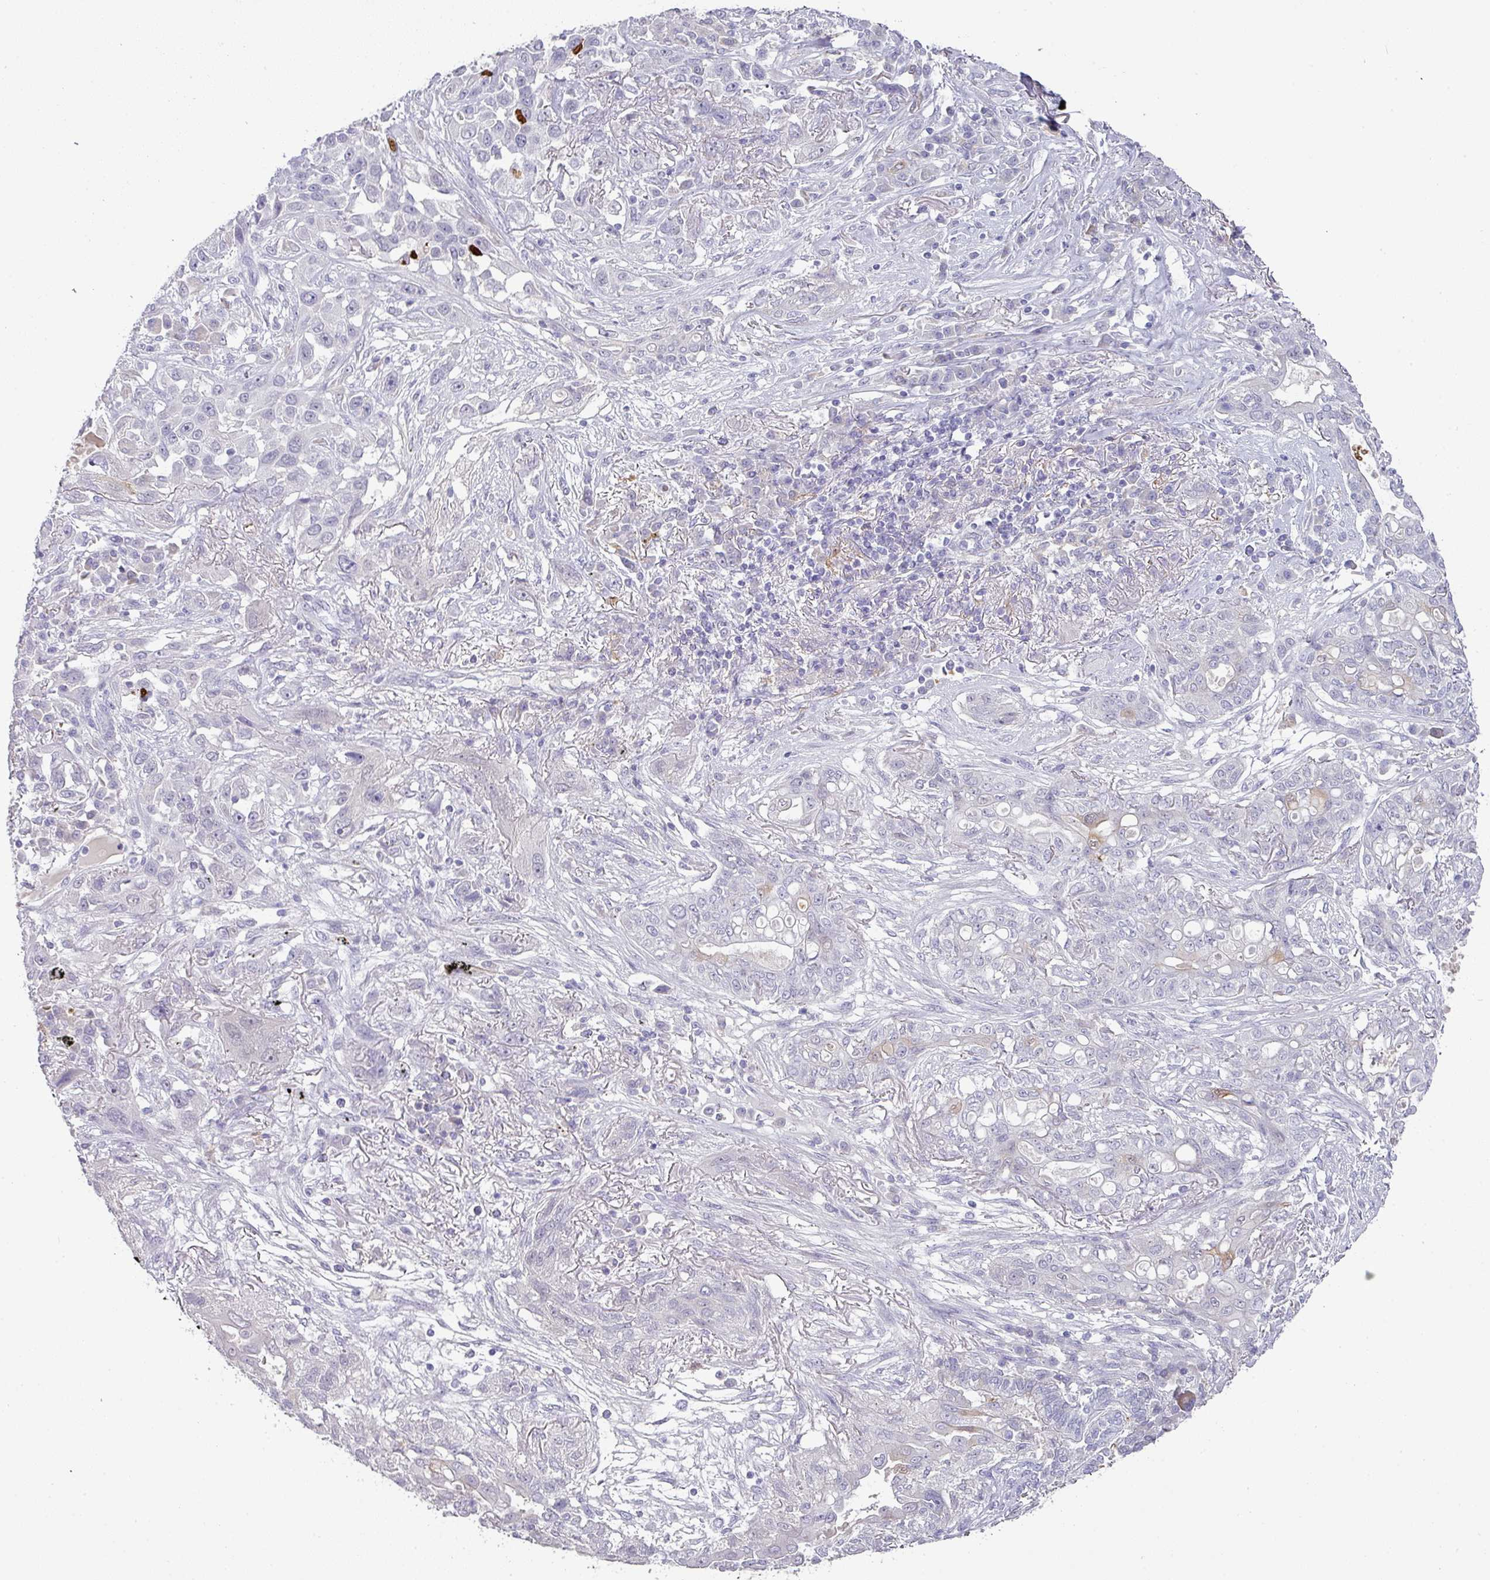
{"staining": {"intensity": "negative", "quantity": "none", "location": "none"}, "tissue": "lung cancer", "cell_type": "Tumor cells", "image_type": "cancer", "snomed": [{"axis": "morphology", "description": "Squamous cell carcinoma, NOS"}, {"axis": "topography", "description": "Lung"}], "caption": "Immunohistochemistry image of neoplastic tissue: lung cancer (squamous cell carcinoma) stained with DAB (3,3'-diaminobenzidine) shows no significant protein positivity in tumor cells. (Stains: DAB immunohistochemistry with hematoxylin counter stain, Microscopy: brightfield microscopy at high magnification).", "gene": "FGF17", "patient": {"sex": "female", "age": 70}}